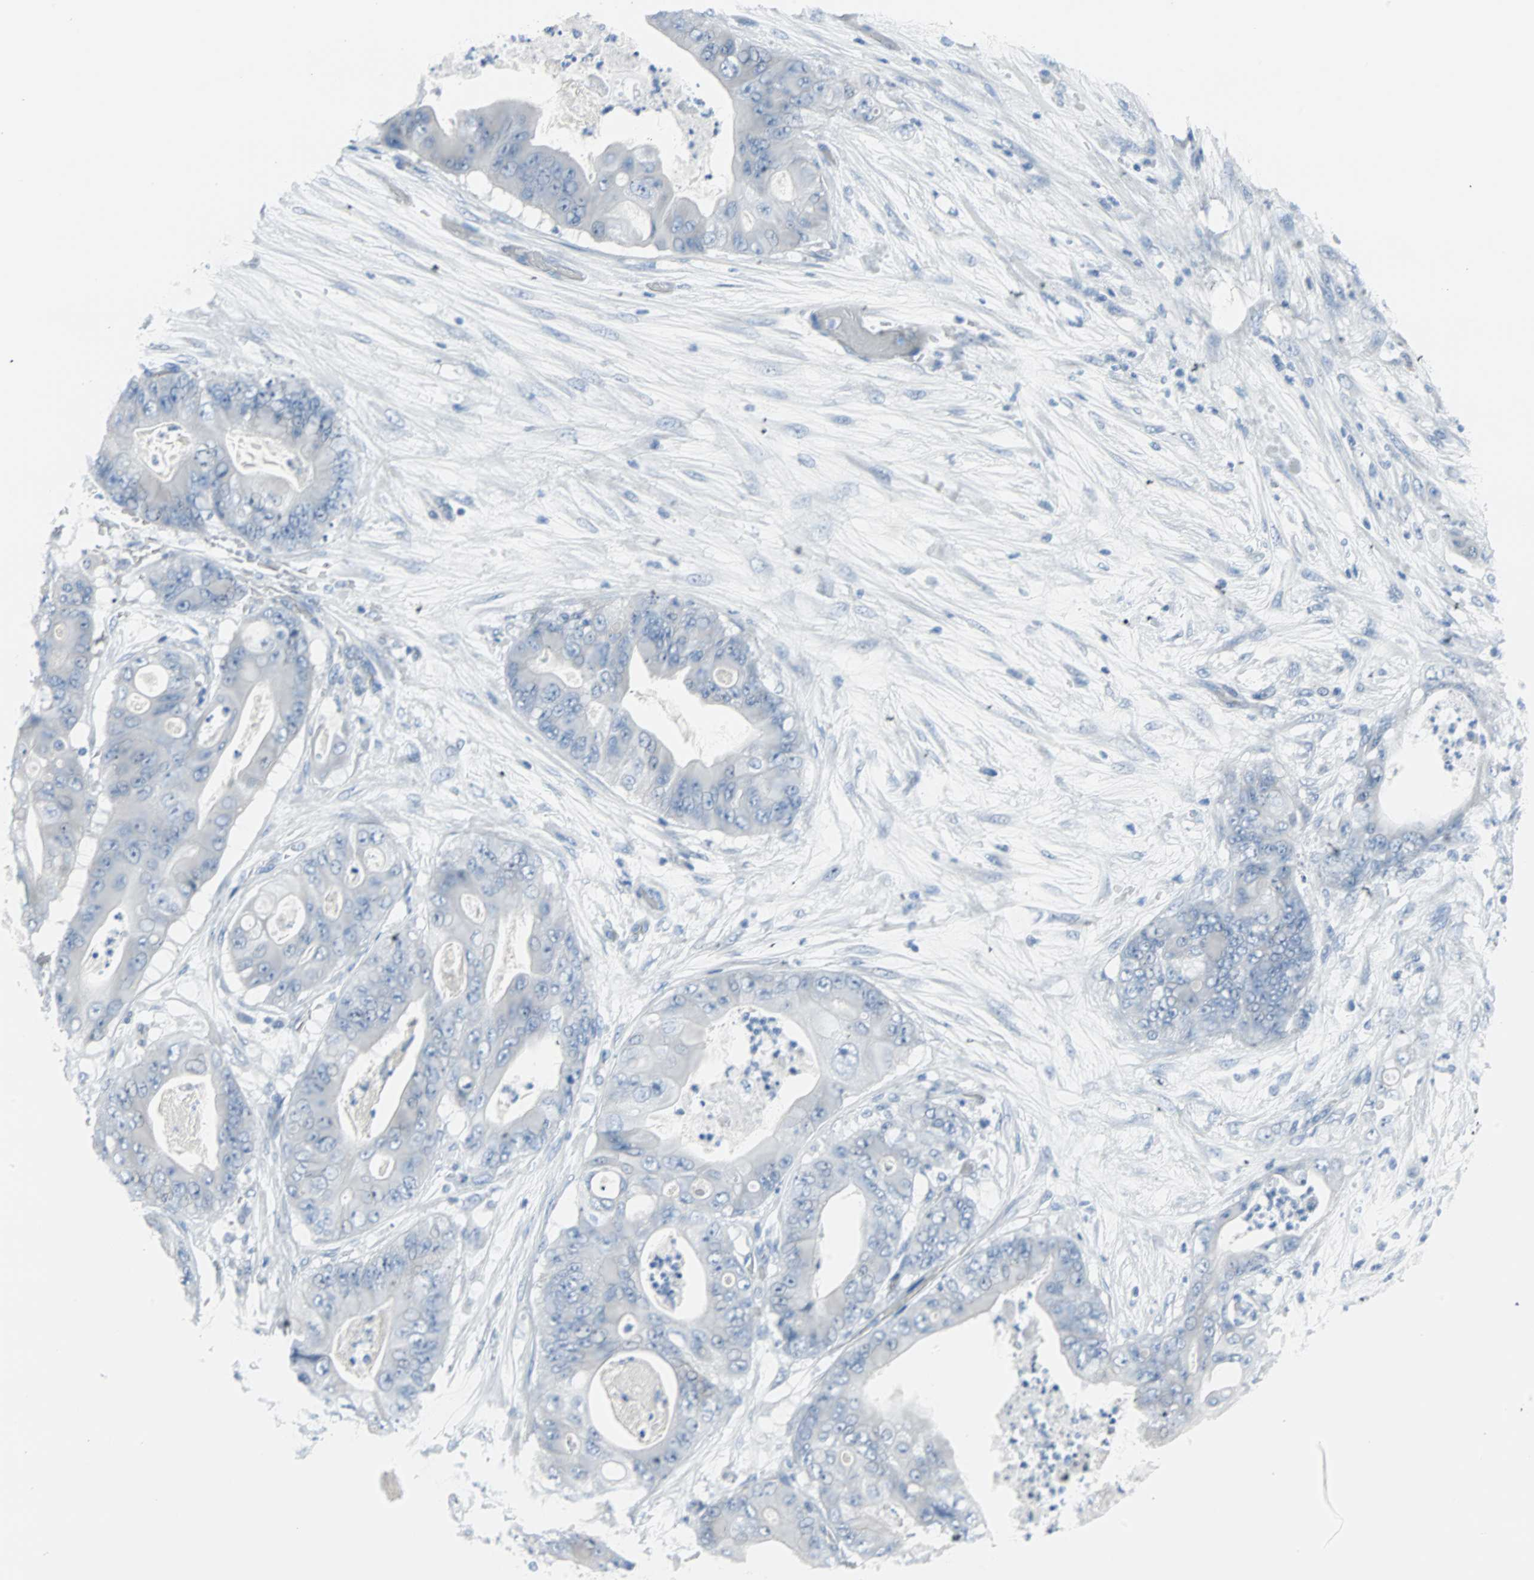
{"staining": {"intensity": "negative", "quantity": "none", "location": "none"}, "tissue": "stomach cancer", "cell_type": "Tumor cells", "image_type": "cancer", "snomed": [{"axis": "morphology", "description": "Adenocarcinoma, NOS"}, {"axis": "topography", "description": "Stomach"}], "caption": "An IHC micrograph of stomach adenocarcinoma is shown. There is no staining in tumor cells of stomach adenocarcinoma.", "gene": "STX1A", "patient": {"sex": "female", "age": 73}}